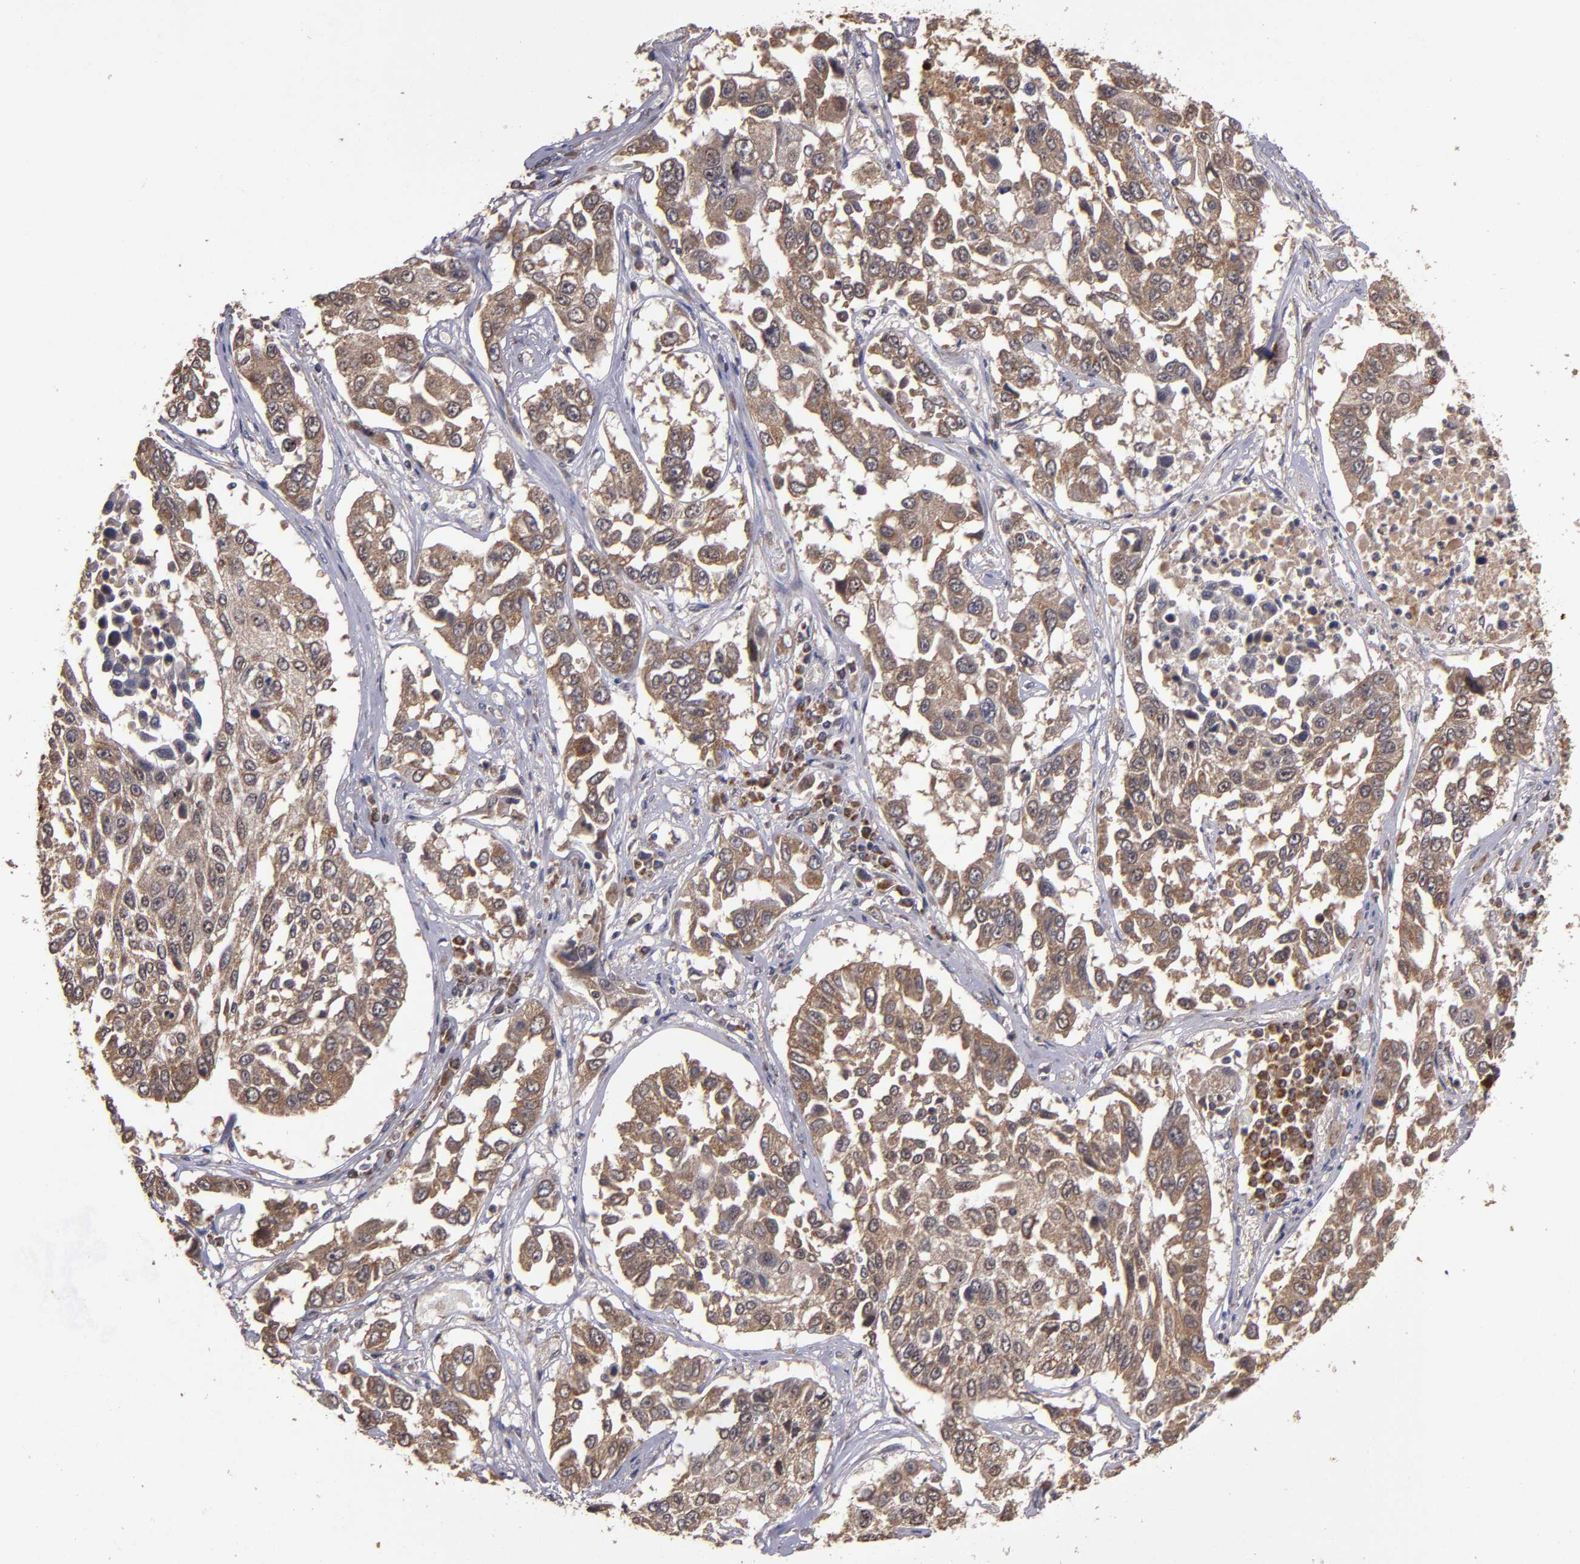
{"staining": {"intensity": "weak", "quantity": ">75%", "location": "cytoplasmic/membranous"}, "tissue": "lung cancer", "cell_type": "Tumor cells", "image_type": "cancer", "snomed": [{"axis": "morphology", "description": "Squamous cell carcinoma, NOS"}, {"axis": "topography", "description": "Lung"}], "caption": "Protein expression analysis of human lung squamous cell carcinoma reveals weak cytoplasmic/membranous expression in approximately >75% of tumor cells.", "gene": "TIMM9", "patient": {"sex": "male", "age": 71}}